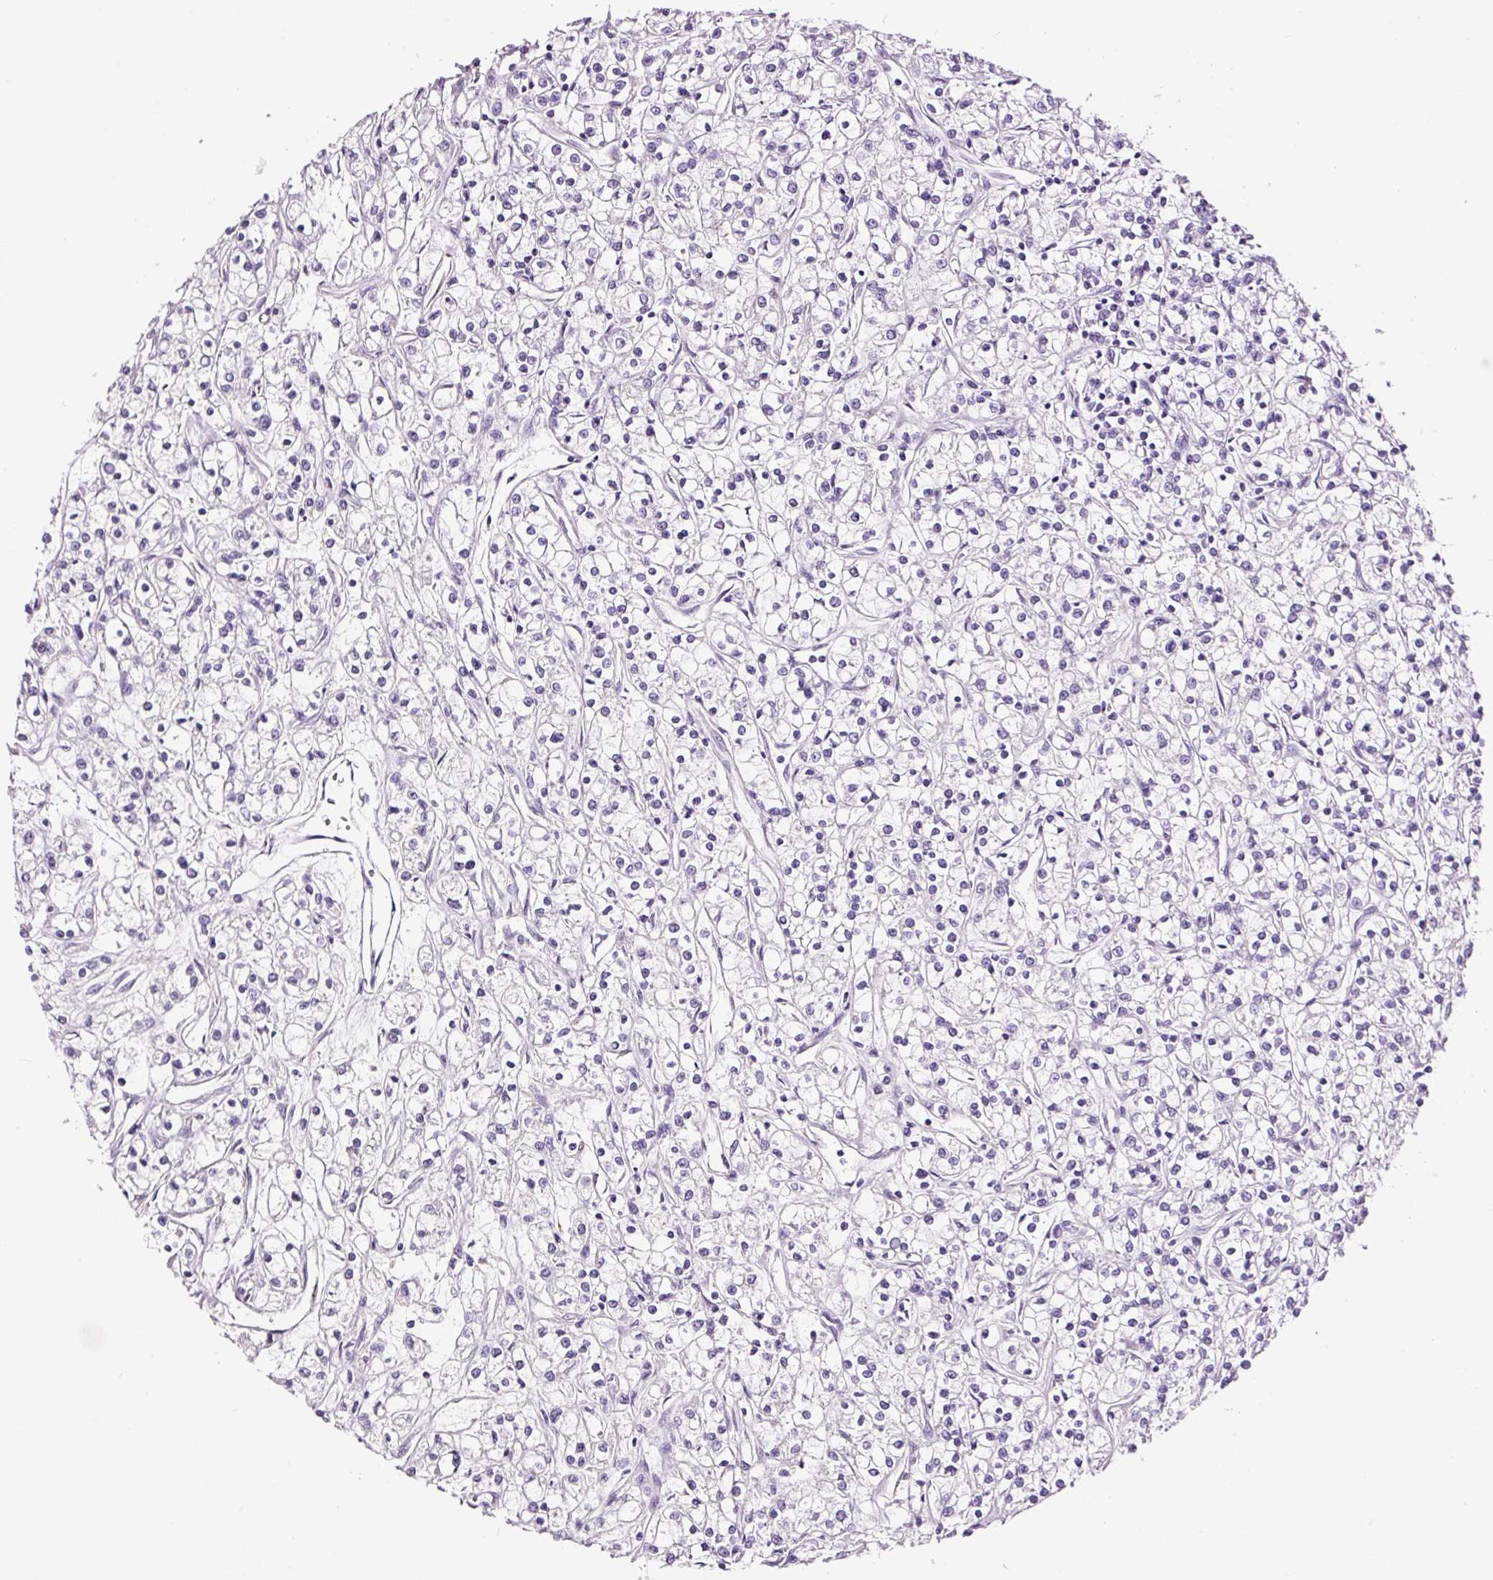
{"staining": {"intensity": "negative", "quantity": "none", "location": "none"}, "tissue": "renal cancer", "cell_type": "Tumor cells", "image_type": "cancer", "snomed": [{"axis": "morphology", "description": "Adenocarcinoma, NOS"}, {"axis": "topography", "description": "Kidney"}], "caption": "The micrograph exhibits no significant staining in tumor cells of adenocarcinoma (renal).", "gene": "RTF2", "patient": {"sex": "female", "age": 59}}